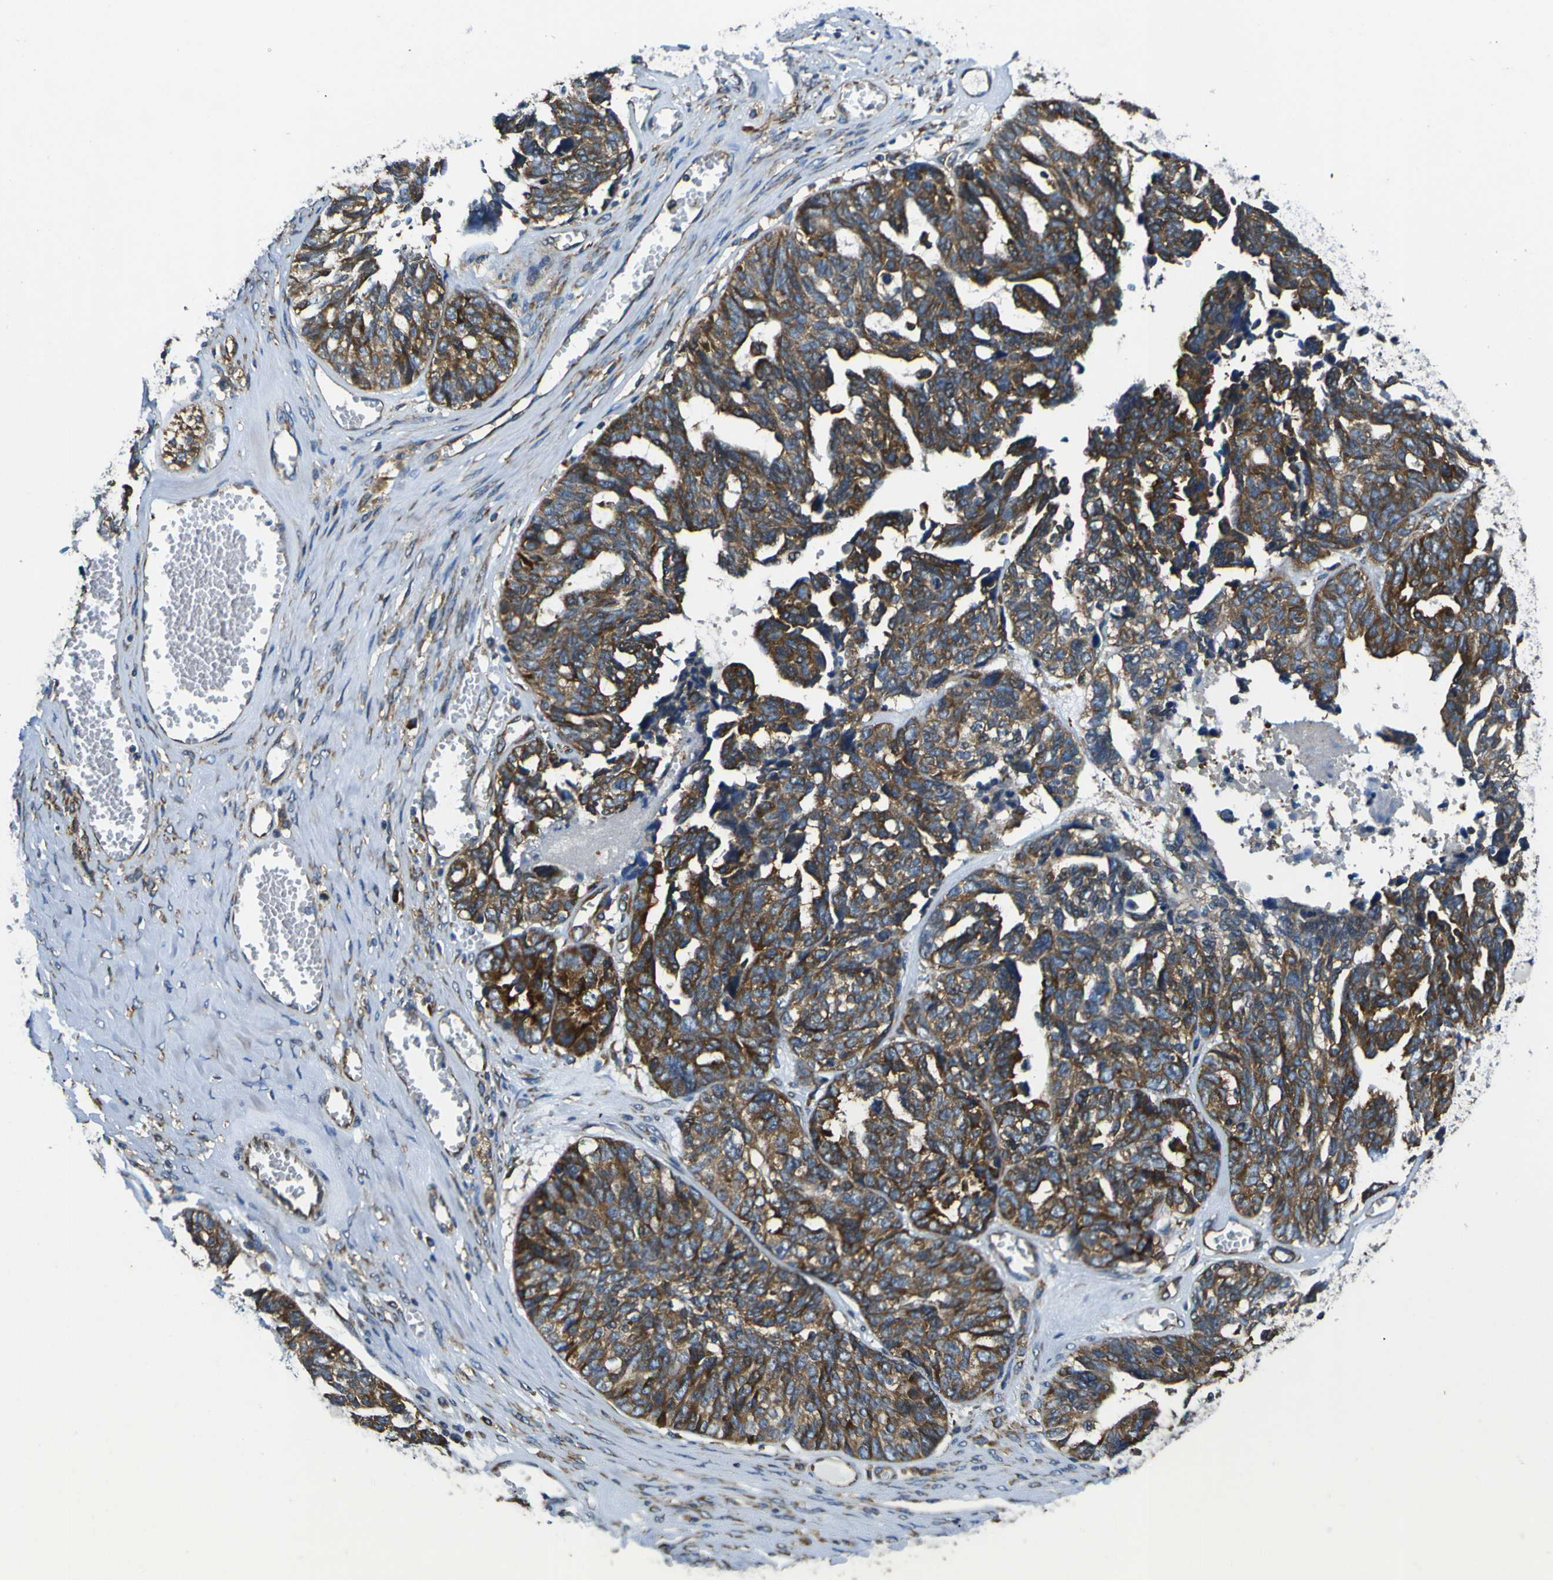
{"staining": {"intensity": "strong", "quantity": ">75%", "location": "cytoplasmic/membranous"}, "tissue": "ovarian cancer", "cell_type": "Tumor cells", "image_type": "cancer", "snomed": [{"axis": "morphology", "description": "Cystadenocarcinoma, serous, NOS"}, {"axis": "topography", "description": "Ovary"}], "caption": "Brown immunohistochemical staining in ovarian cancer (serous cystadenocarcinoma) shows strong cytoplasmic/membranous positivity in approximately >75% of tumor cells. The staining is performed using DAB brown chromogen to label protein expression. The nuclei are counter-stained blue using hematoxylin.", "gene": "RPSA", "patient": {"sex": "female", "age": 79}}